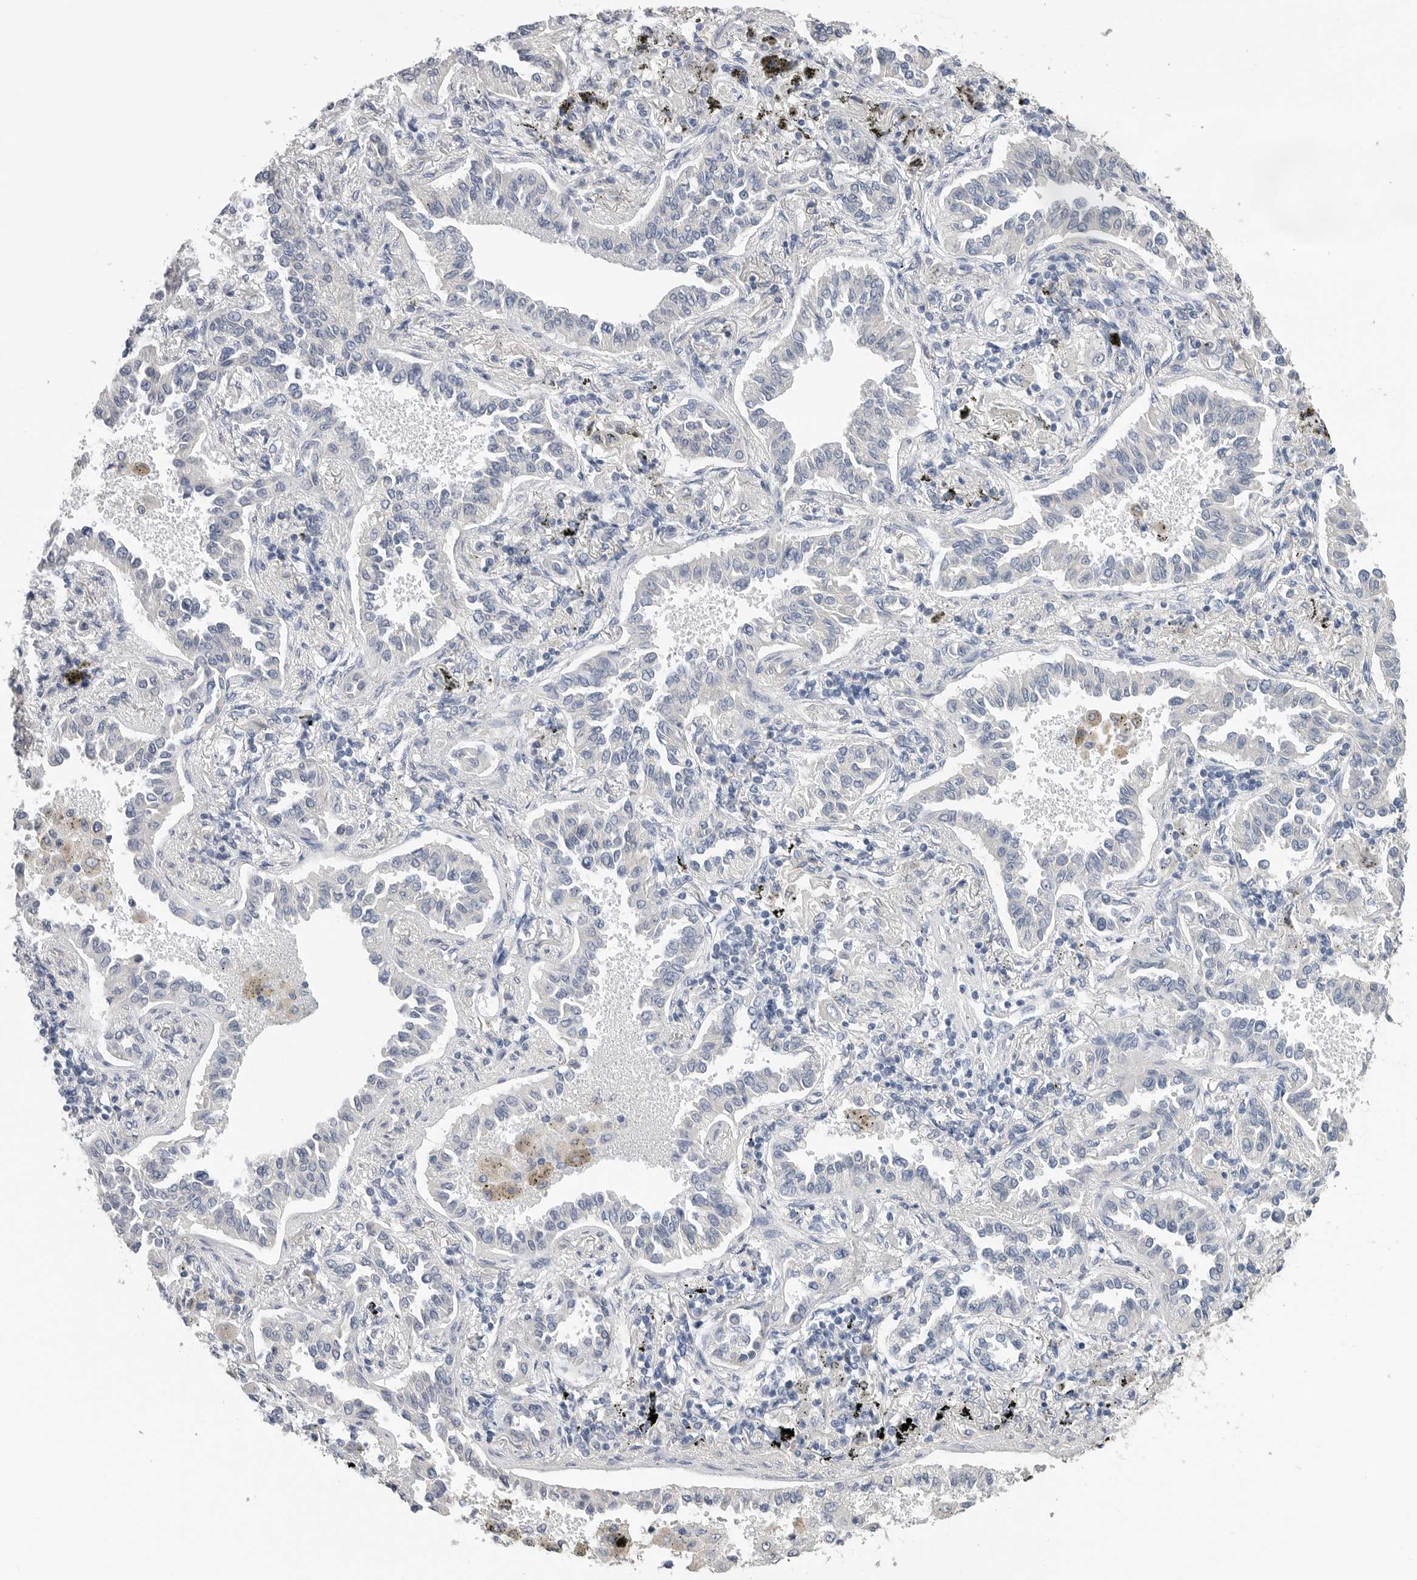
{"staining": {"intensity": "negative", "quantity": "none", "location": "none"}, "tissue": "lung cancer", "cell_type": "Tumor cells", "image_type": "cancer", "snomed": [{"axis": "morphology", "description": "Normal tissue, NOS"}, {"axis": "morphology", "description": "Adenocarcinoma, NOS"}, {"axis": "topography", "description": "Lung"}], "caption": "The IHC micrograph has no significant staining in tumor cells of lung cancer (adenocarcinoma) tissue.", "gene": "FABP6", "patient": {"sex": "male", "age": 59}}